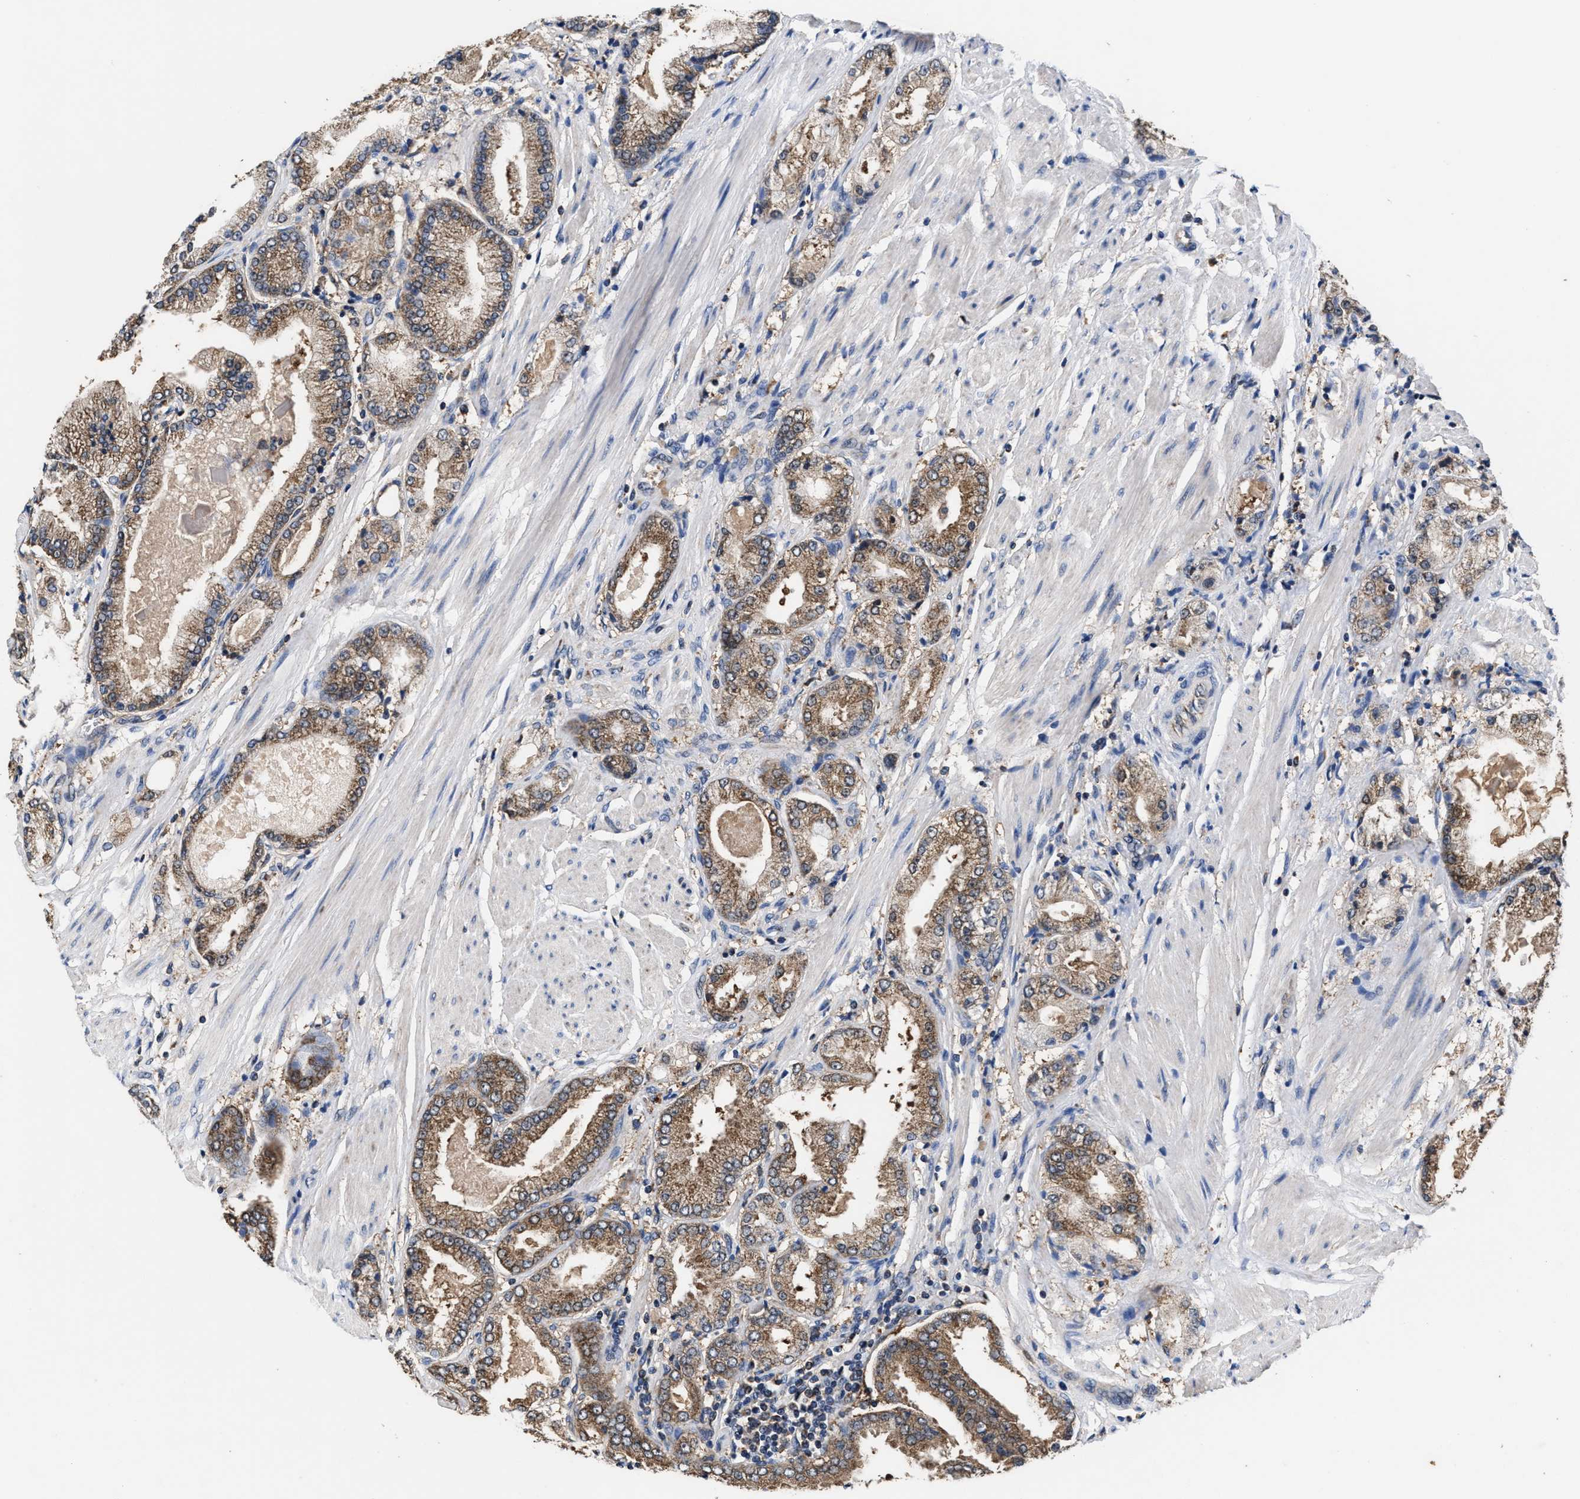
{"staining": {"intensity": "moderate", "quantity": "25%-75%", "location": "cytoplasmic/membranous"}, "tissue": "prostate cancer", "cell_type": "Tumor cells", "image_type": "cancer", "snomed": [{"axis": "morphology", "description": "Adenocarcinoma, High grade"}, {"axis": "topography", "description": "Prostate"}], "caption": "Human prostate high-grade adenocarcinoma stained with a protein marker displays moderate staining in tumor cells.", "gene": "ACLY", "patient": {"sex": "male", "age": 50}}